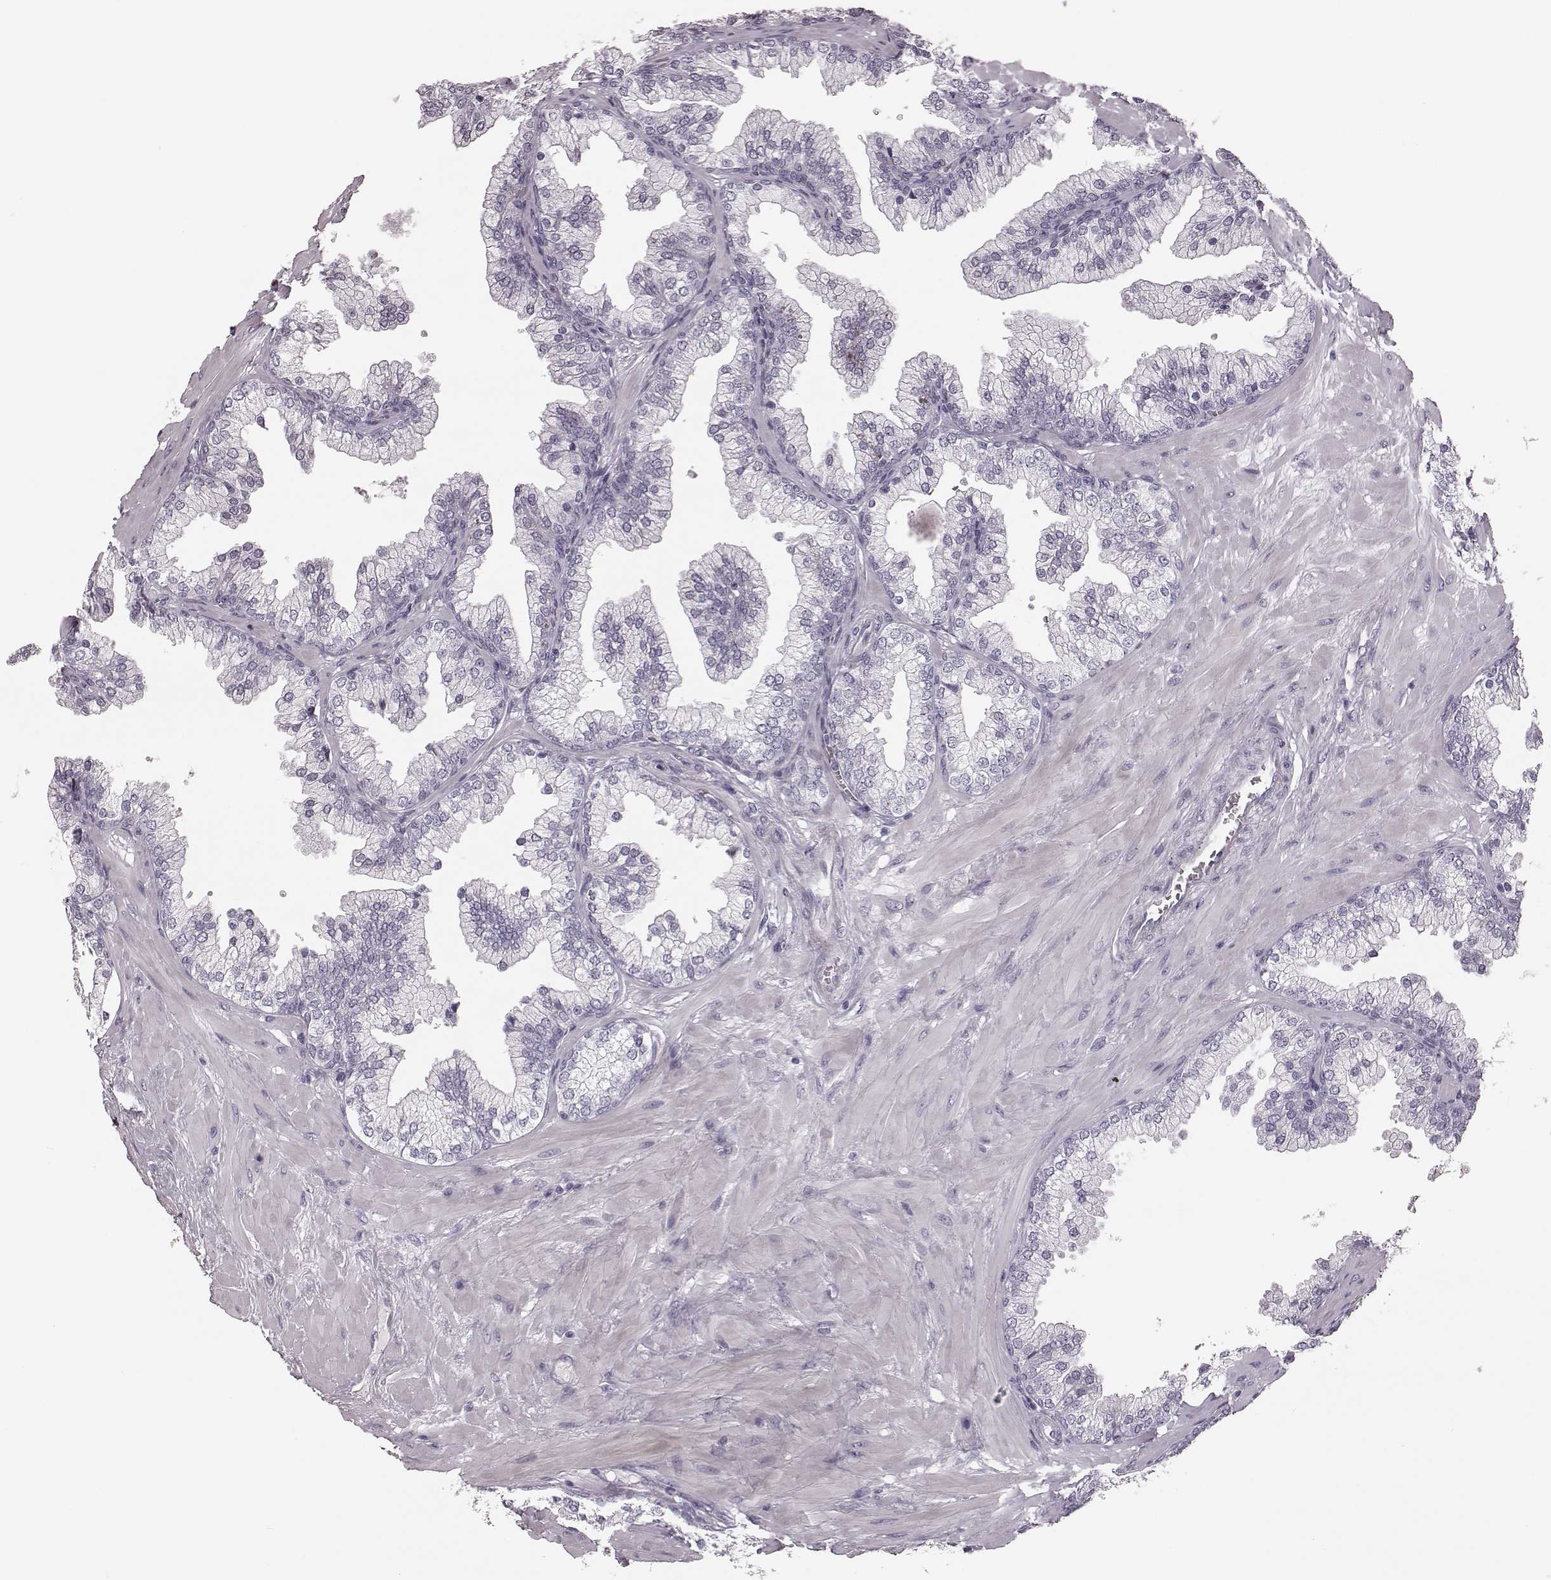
{"staining": {"intensity": "negative", "quantity": "none", "location": "none"}, "tissue": "prostate", "cell_type": "Glandular cells", "image_type": "normal", "snomed": [{"axis": "morphology", "description": "Normal tissue, NOS"}, {"axis": "topography", "description": "Prostate"}, {"axis": "topography", "description": "Peripheral nerve tissue"}], "caption": "A high-resolution image shows immunohistochemistry (IHC) staining of normal prostate, which displays no significant staining in glandular cells.", "gene": "ZNF433", "patient": {"sex": "male", "age": 61}}